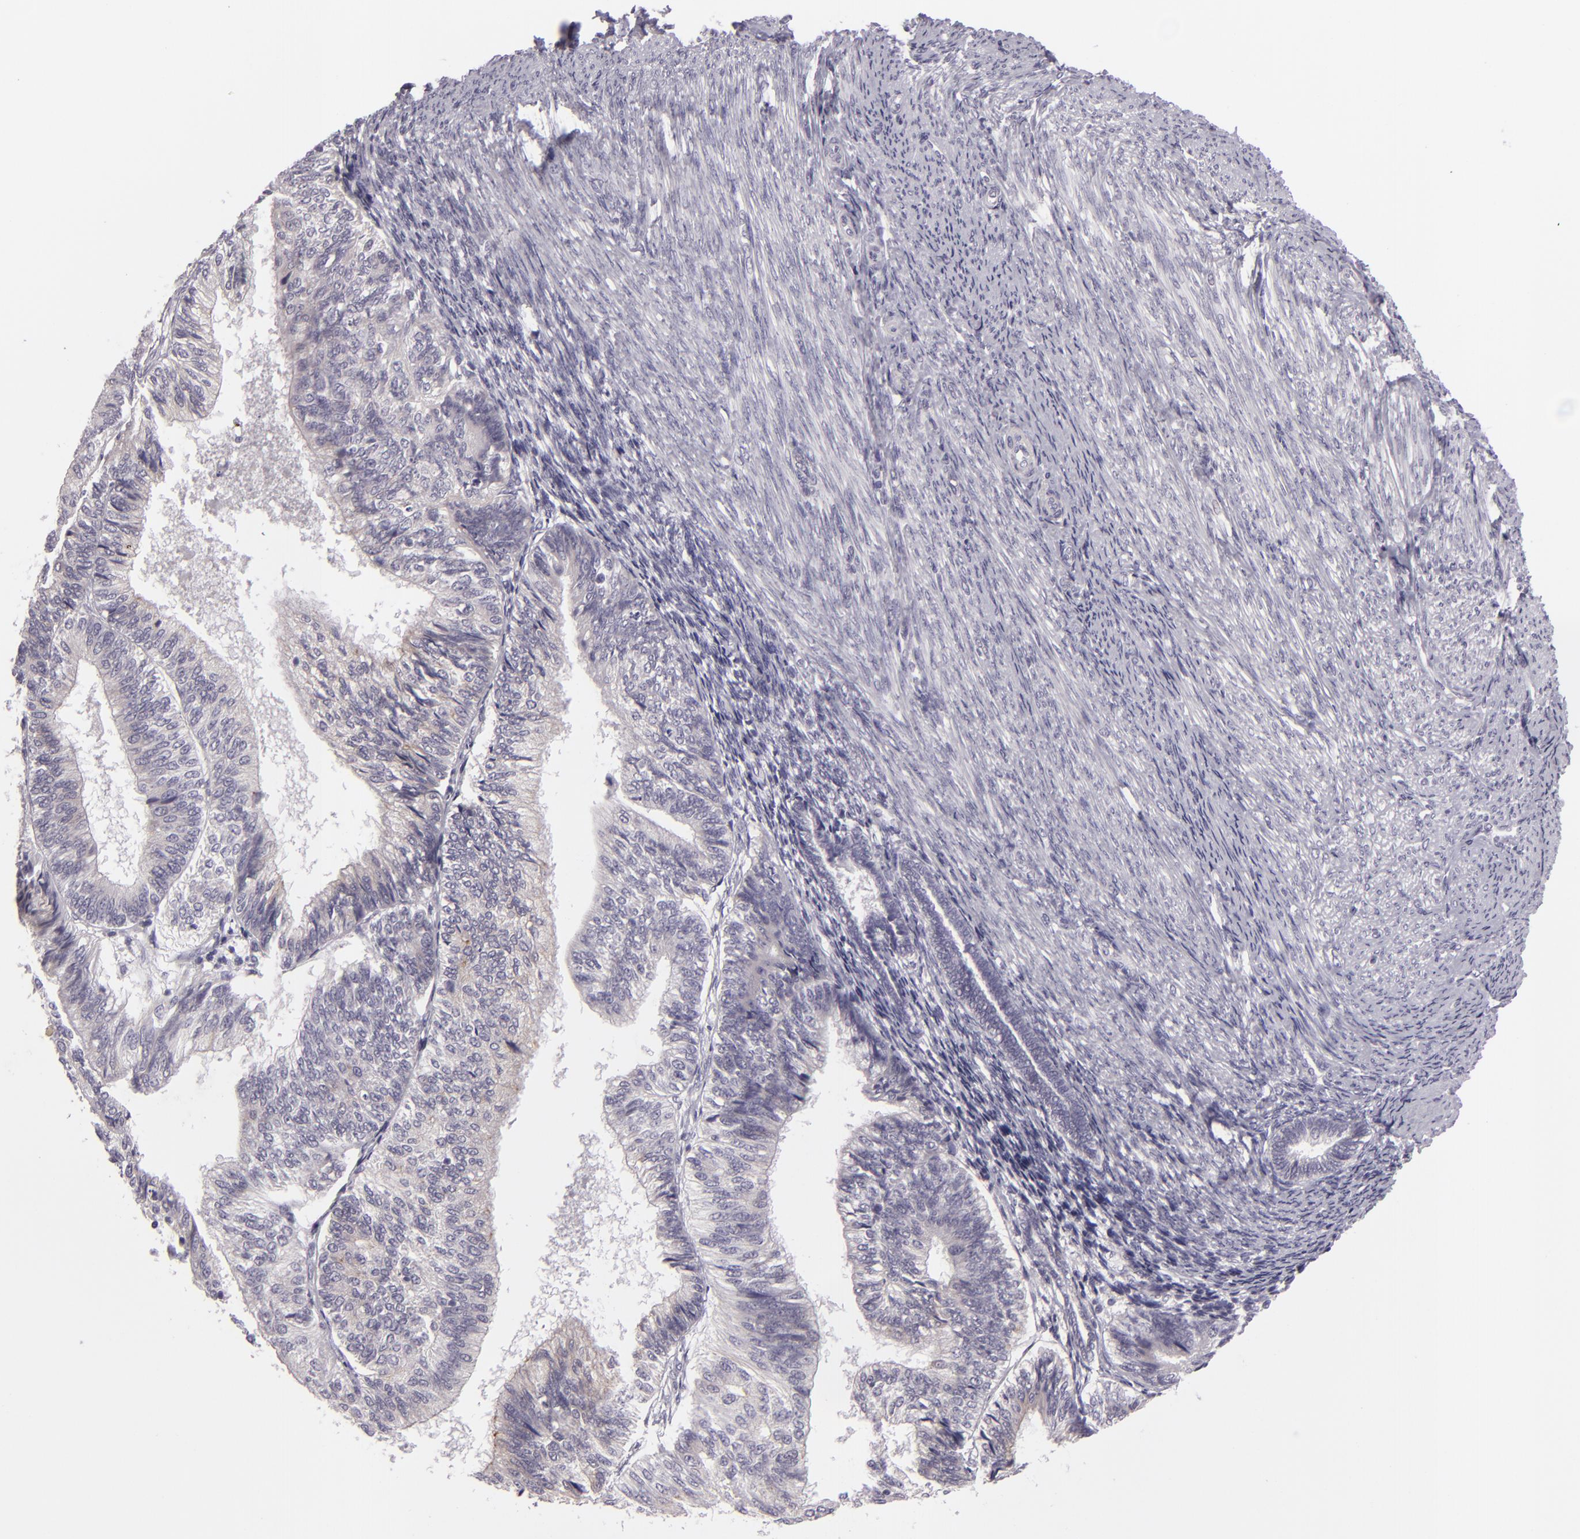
{"staining": {"intensity": "negative", "quantity": "none", "location": "none"}, "tissue": "endometrial cancer", "cell_type": "Tumor cells", "image_type": "cancer", "snomed": [{"axis": "morphology", "description": "Adenocarcinoma, NOS"}, {"axis": "topography", "description": "Endometrium"}], "caption": "A histopathology image of human endometrial cancer is negative for staining in tumor cells. The staining is performed using DAB (3,3'-diaminobenzidine) brown chromogen with nuclei counter-stained in using hematoxylin.", "gene": "EGFL6", "patient": {"sex": "female", "age": 55}}